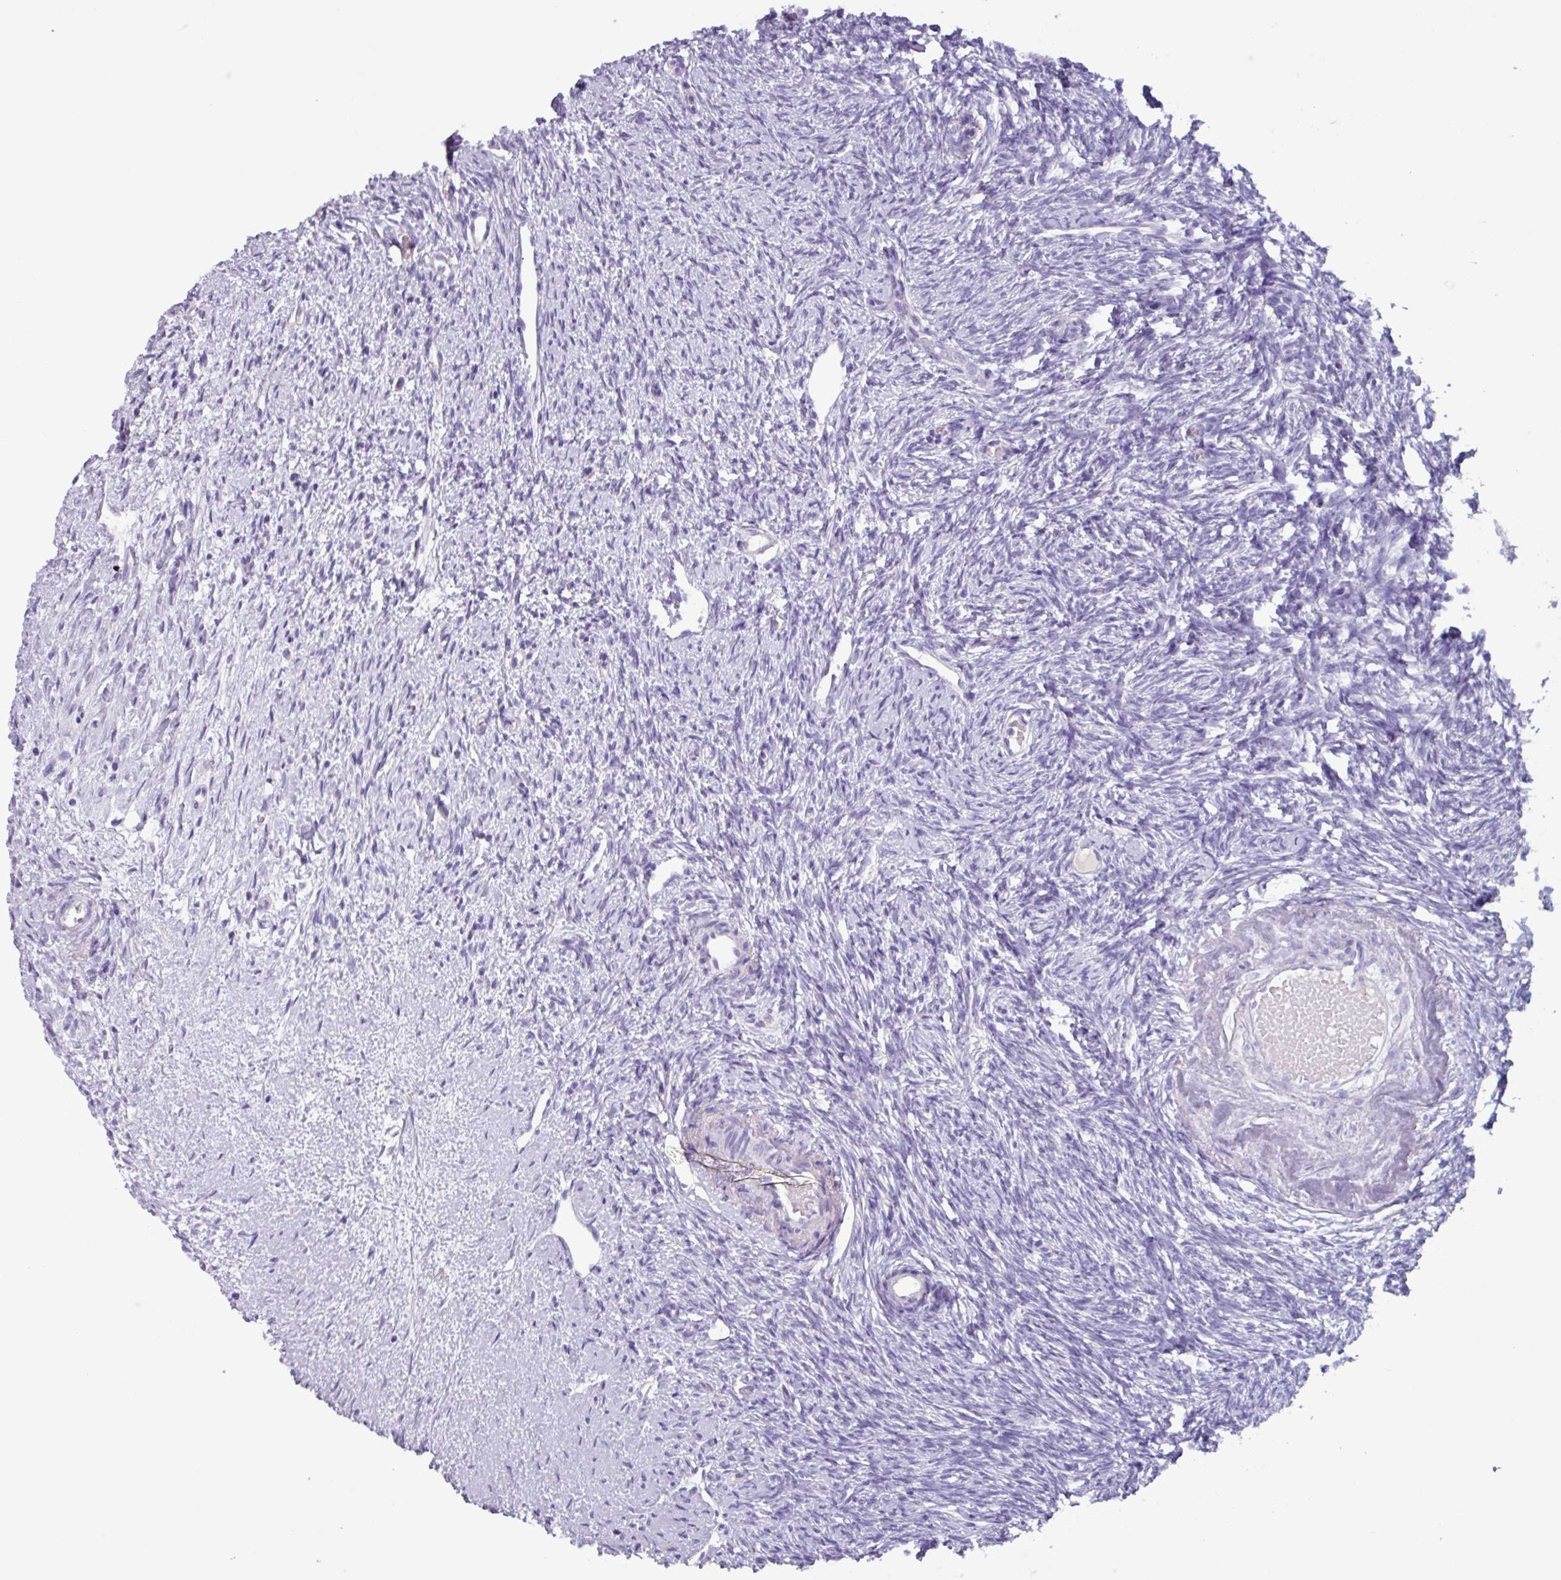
{"staining": {"intensity": "negative", "quantity": "none", "location": "none"}, "tissue": "ovary", "cell_type": "Ovarian stroma cells", "image_type": "normal", "snomed": [{"axis": "morphology", "description": "Normal tissue, NOS"}, {"axis": "topography", "description": "Ovary"}], "caption": "Immunohistochemistry (IHC) photomicrograph of benign ovary stained for a protein (brown), which demonstrates no staining in ovarian stroma cells.", "gene": "OR2T10", "patient": {"sex": "female", "age": 51}}